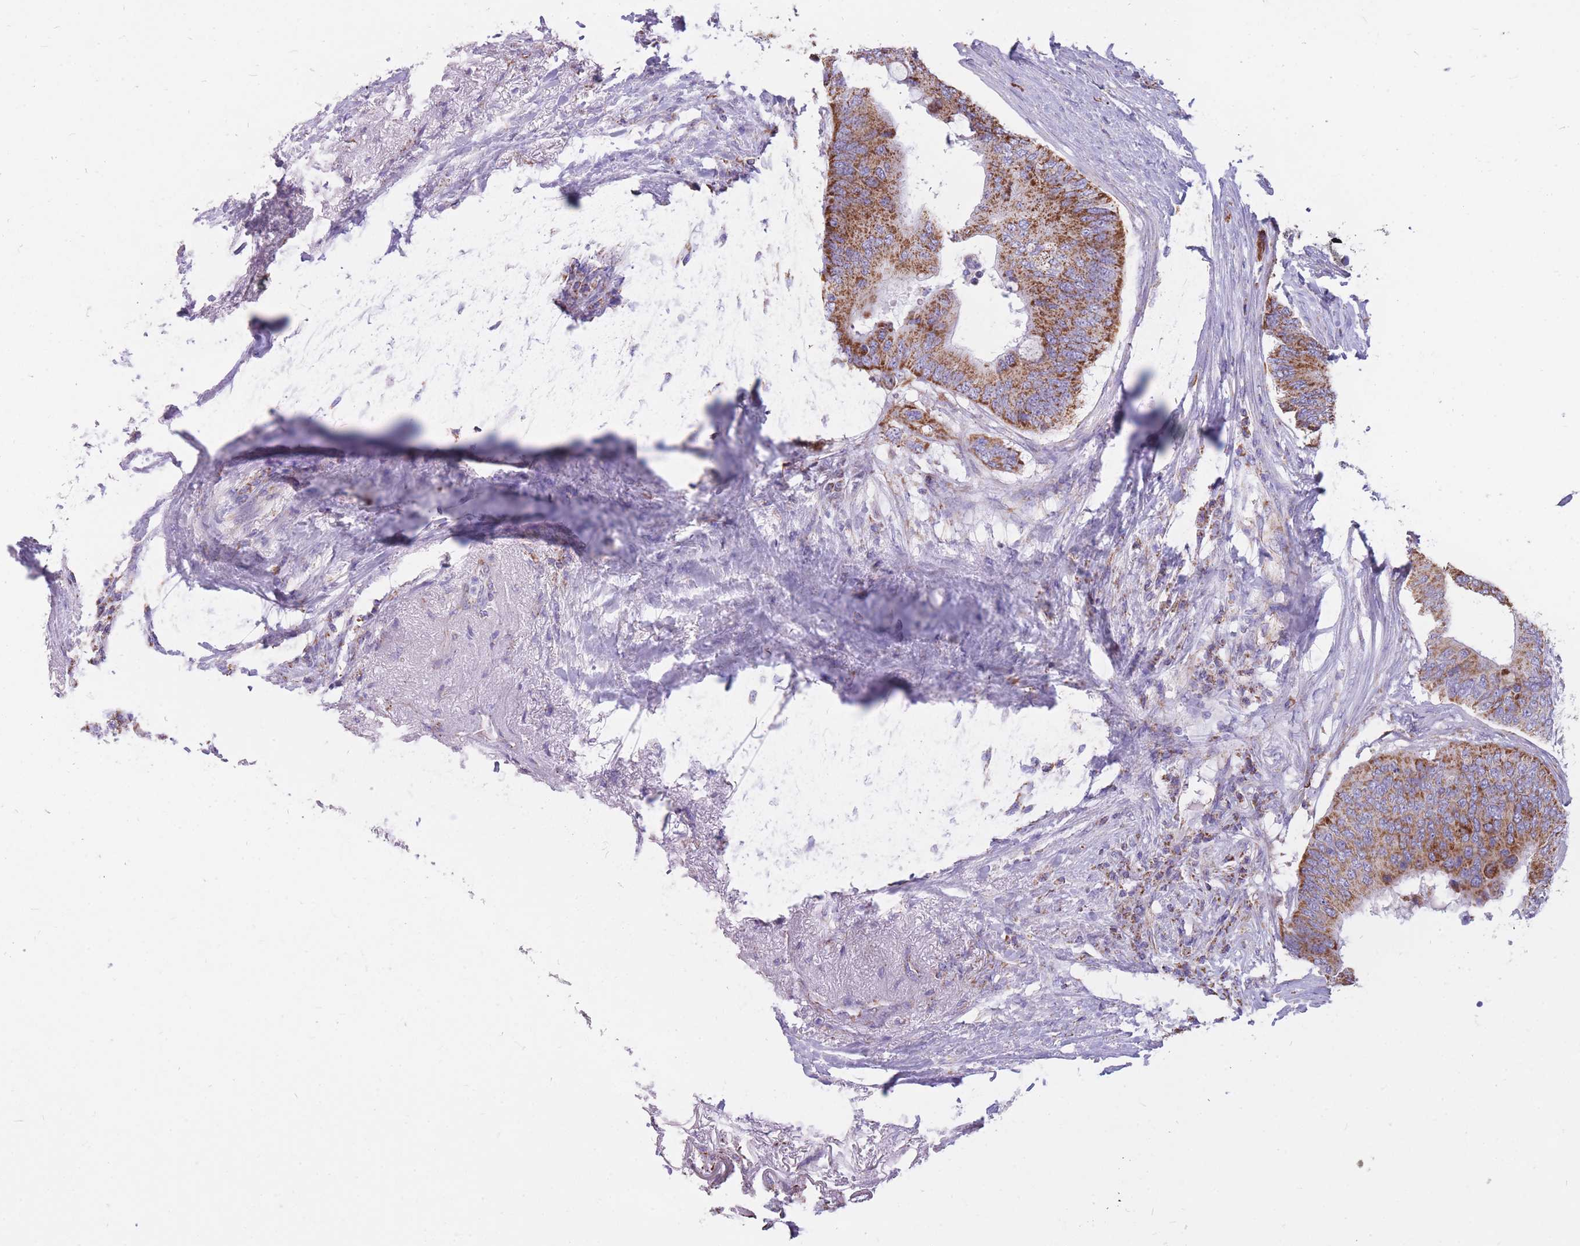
{"staining": {"intensity": "moderate", "quantity": ">75%", "location": "cytoplasmic/membranous"}, "tissue": "colorectal cancer", "cell_type": "Tumor cells", "image_type": "cancer", "snomed": [{"axis": "morphology", "description": "Adenocarcinoma, NOS"}, {"axis": "topography", "description": "Colon"}], "caption": "Protein analysis of colorectal adenocarcinoma tissue reveals moderate cytoplasmic/membranous positivity in about >75% of tumor cells. The staining is performed using DAB brown chromogen to label protein expression. The nuclei are counter-stained blue using hematoxylin.", "gene": "PCSK1", "patient": {"sex": "male", "age": 71}}